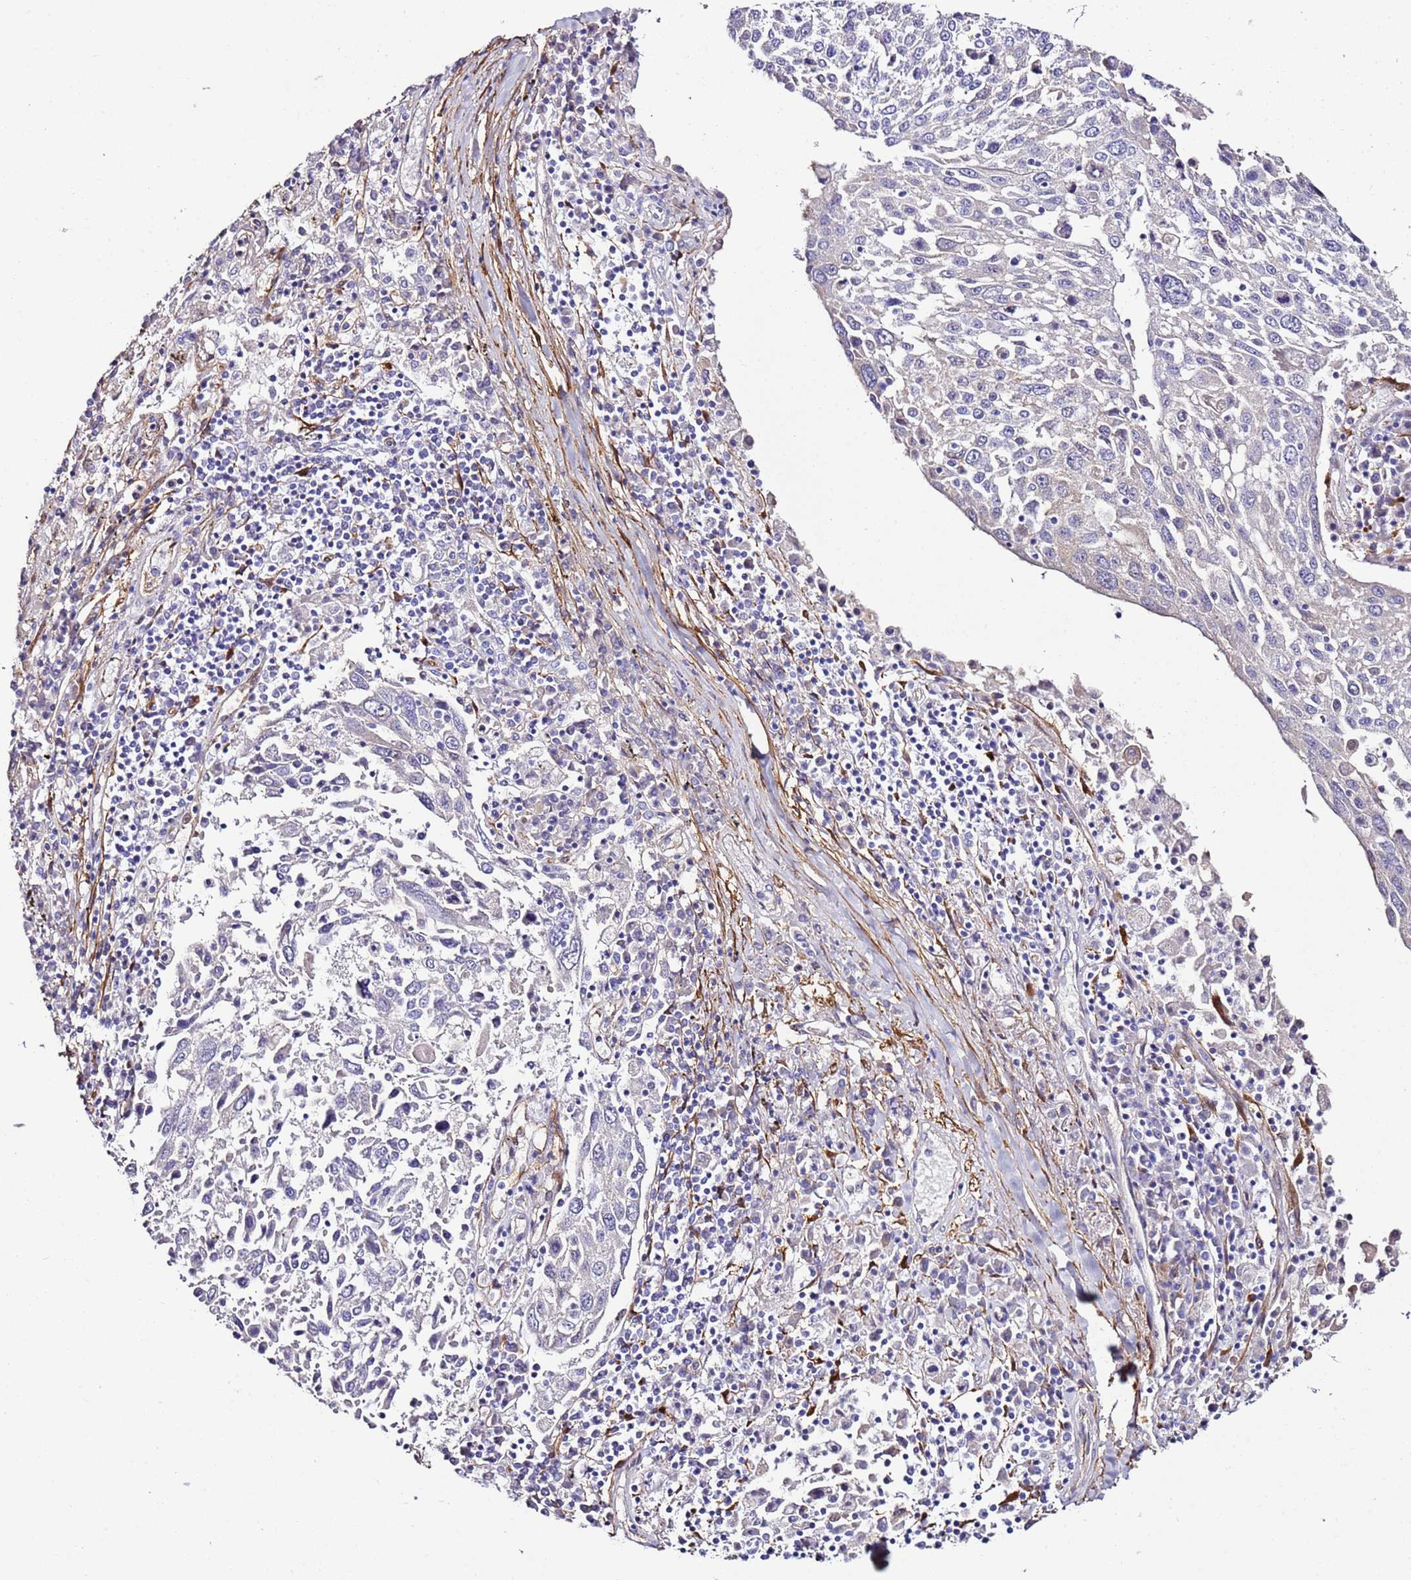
{"staining": {"intensity": "negative", "quantity": "none", "location": "none"}, "tissue": "lung cancer", "cell_type": "Tumor cells", "image_type": "cancer", "snomed": [{"axis": "morphology", "description": "Squamous cell carcinoma, NOS"}, {"axis": "topography", "description": "Lung"}], "caption": "Photomicrograph shows no protein positivity in tumor cells of lung cancer (squamous cell carcinoma) tissue.", "gene": "FAM174C", "patient": {"sex": "male", "age": 65}}